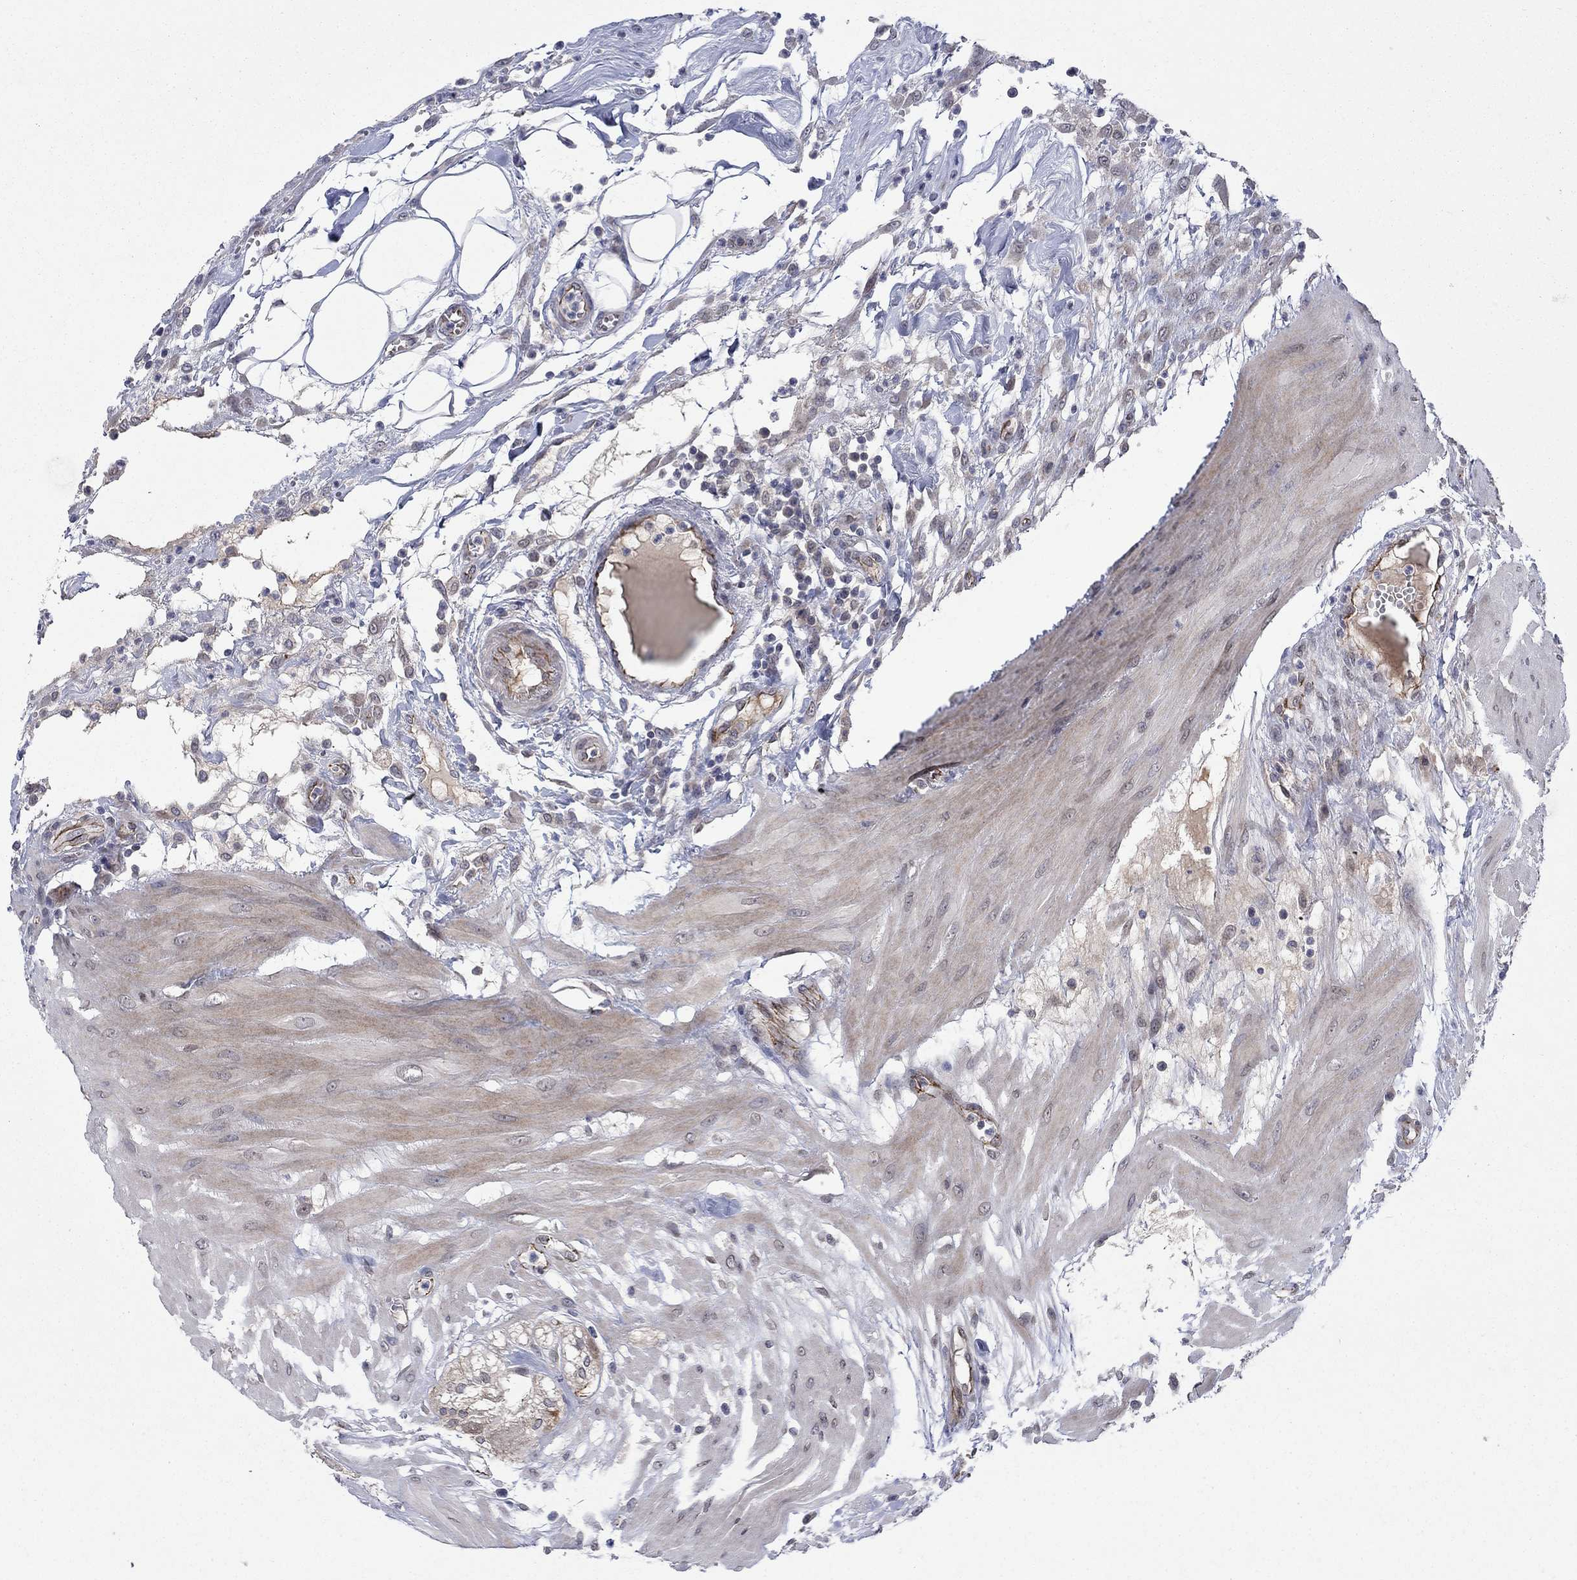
{"staining": {"intensity": "moderate", "quantity": ">75%", "location": "cytoplasmic/membranous"}, "tissue": "colon", "cell_type": "Endothelial cells", "image_type": "normal", "snomed": [{"axis": "morphology", "description": "Normal tissue, NOS"}, {"axis": "morphology", "description": "Adenocarcinoma, NOS"}, {"axis": "topography", "description": "Colon"}], "caption": "High-magnification brightfield microscopy of unremarkable colon stained with DAB (brown) and counterstained with hematoxylin (blue). endothelial cells exhibit moderate cytoplasmic/membranous expression is identified in approximately>75% of cells.", "gene": "EMC9", "patient": {"sex": "male", "age": 65}}